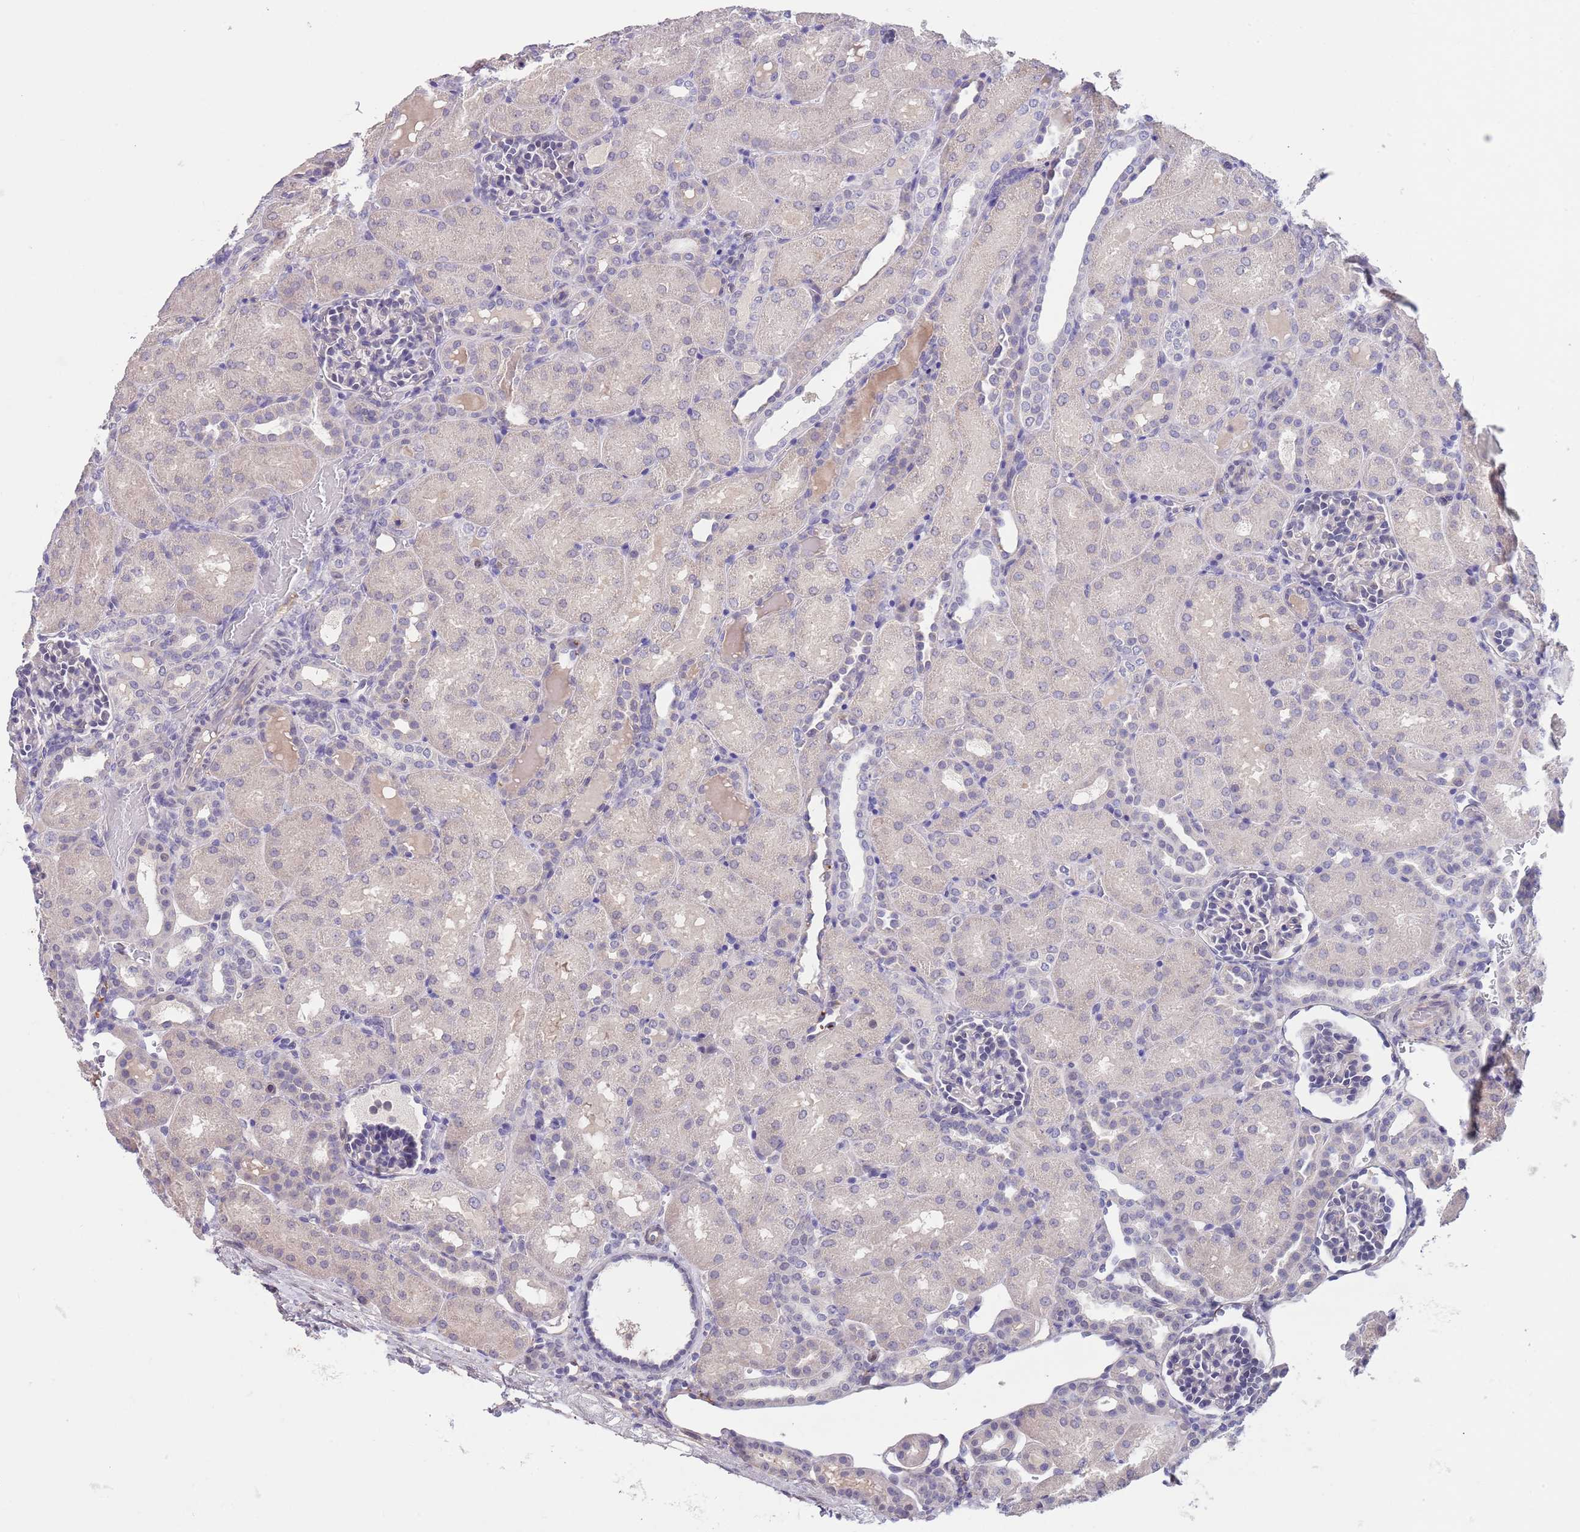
{"staining": {"intensity": "negative", "quantity": "none", "location": "none"}, "tissue": "kidney", "cell_type": "Cells in glomeruli", "image_type": "normal", "snomed": [{"axis": "morphology", "description": "Normal tissue, NOS"}, {"axis": "topography", "description": "Kidney"}], "caption": "Image shows no significant protein staining in cells in glomeruli of normal kidney. (DAB immunohistochemistry (IHC), high magnification).", "gene": "RNF169", "patient": {"sex": "male", "age": 1}}